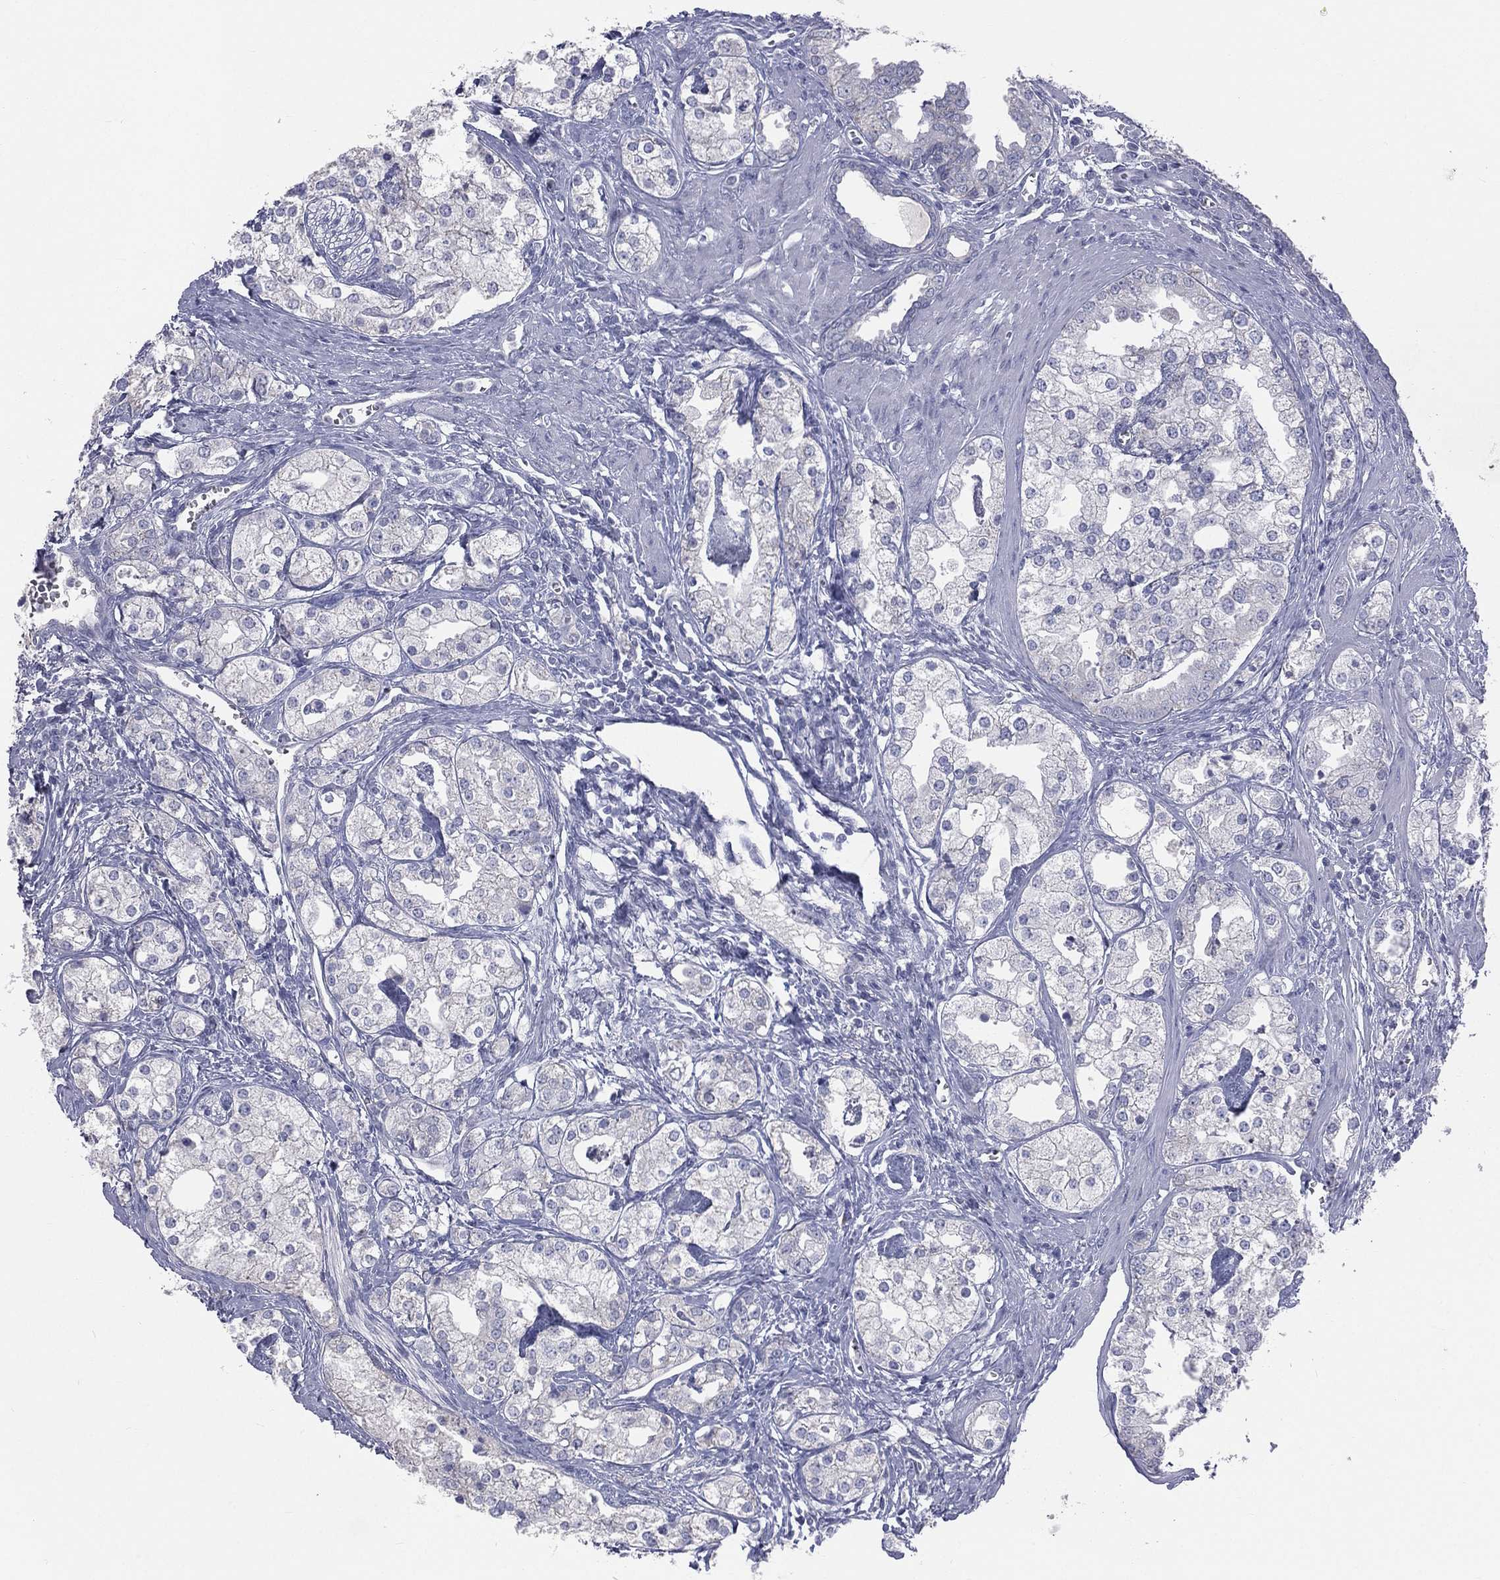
{"staining": {"intensity": "negative", "quantity": "none", "location": "none"}, "tissue": "prostate cancer", "cell_type": "Tumor cells", "image_type": "cancer", "snomed": [{"axis": "morphology", "description": "Adenocarcinoma, NOS"}, {"axis": "topography", "description": "Prostate and seminal vesicle, NOS"}, {"axis": "topography", "description": "Prostate"}], "caption": "Immunohistochemical staining of prostate cancer (adenocarcinoma) demonstrates no significant positivity in tumor cells.", "gene": "STK31", "patient": {"sex": "male", "age": 62}}